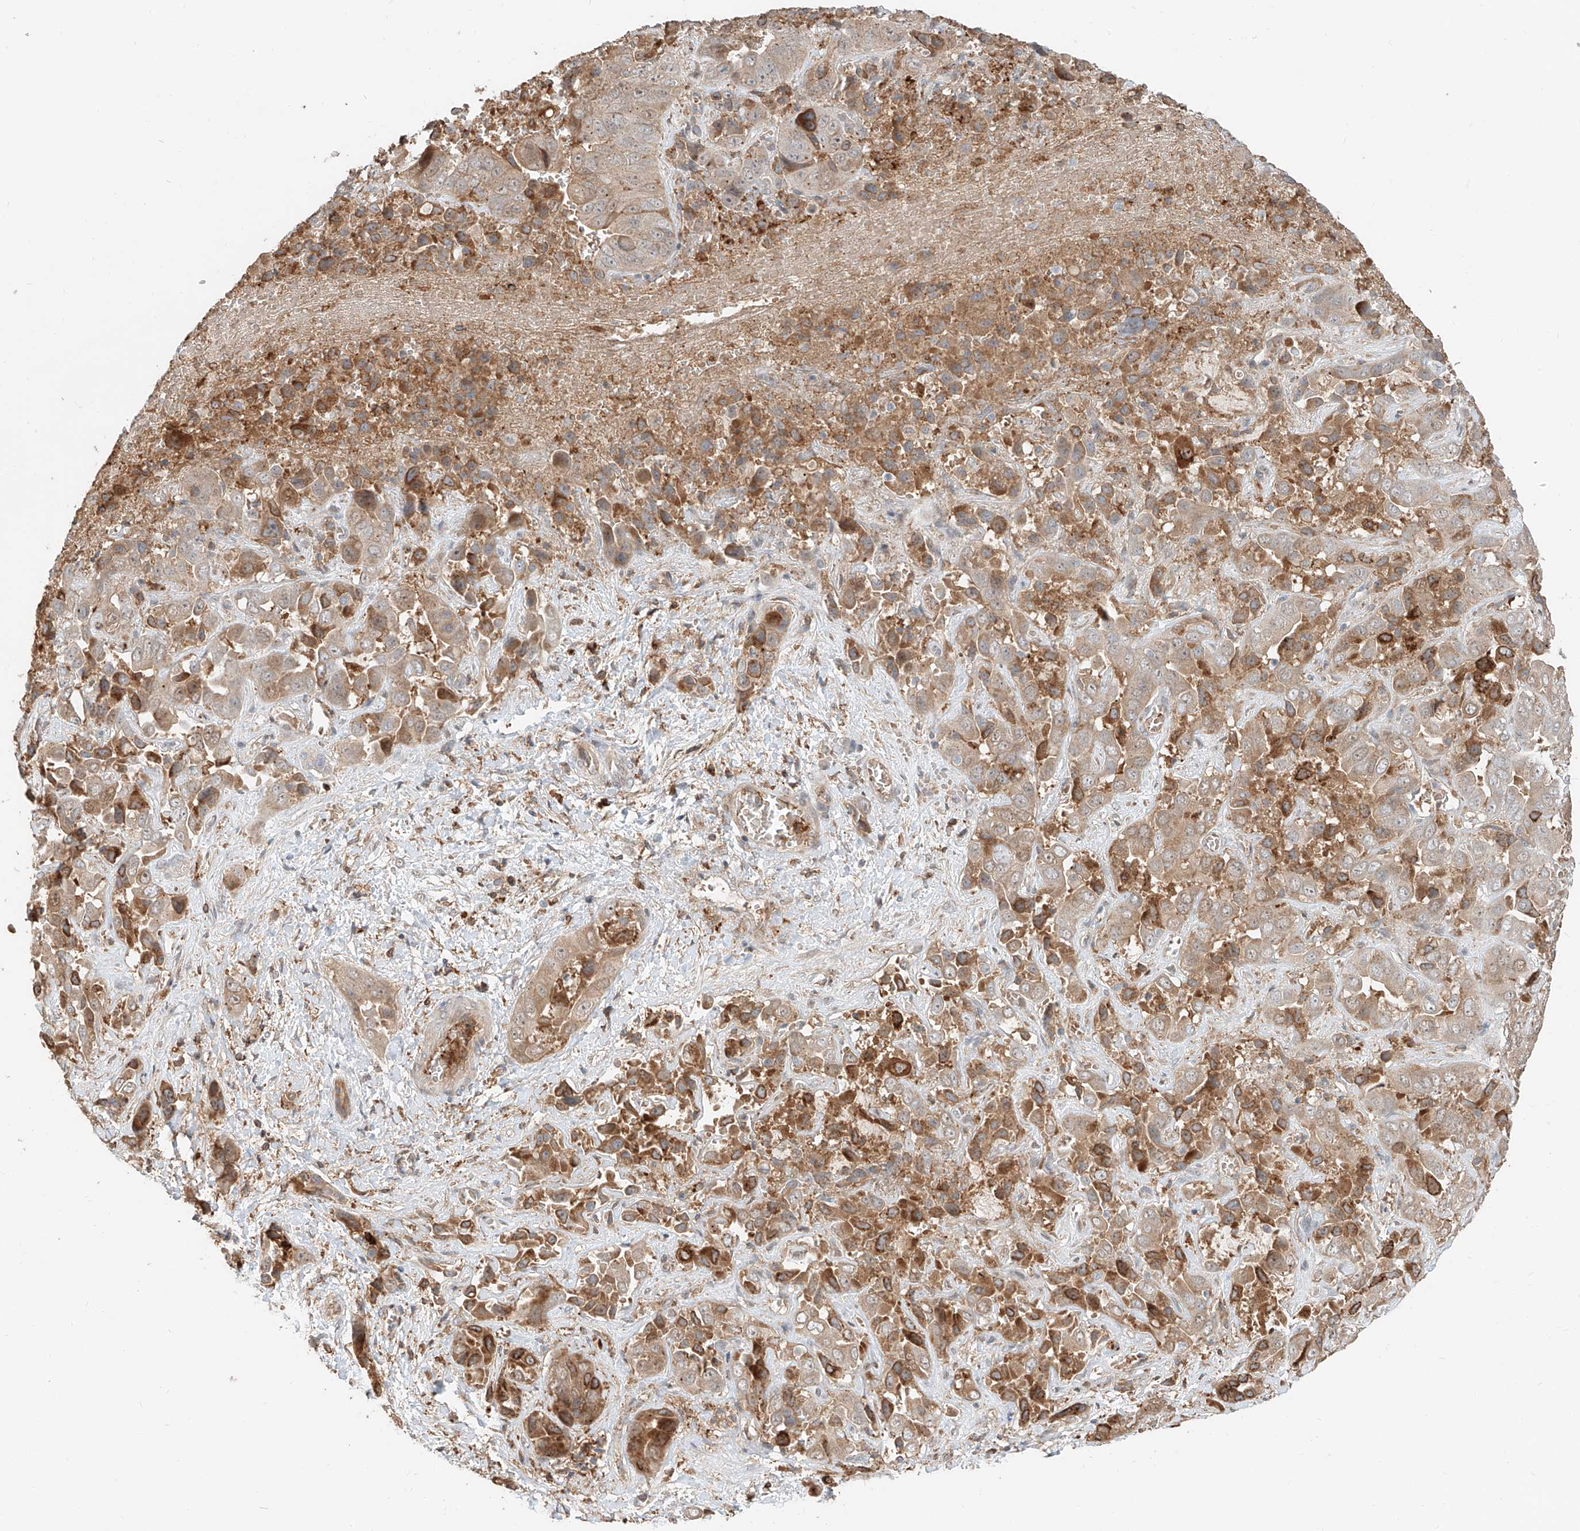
{"staining": {"intensity": "moderate", "quantity": ">75%", "location": "cytoplasmic/membranous"}, "tissue": "liver cancer", "cell_type": "Tumor cells", "image_type": "cancer", "snomed": [{"axis": "morphology", "description": "Cholangiocarcinoma"}, {"axis": "topography", "description": "Liver"}], "caption": "Cholangiocarcinoma (liver) tissue exhibits moderate cytoplasmic/membranous positivity in approximately >75% of tumor cells", "gene": "CEP162", "patient": {"sex": "female", "age": 52}}